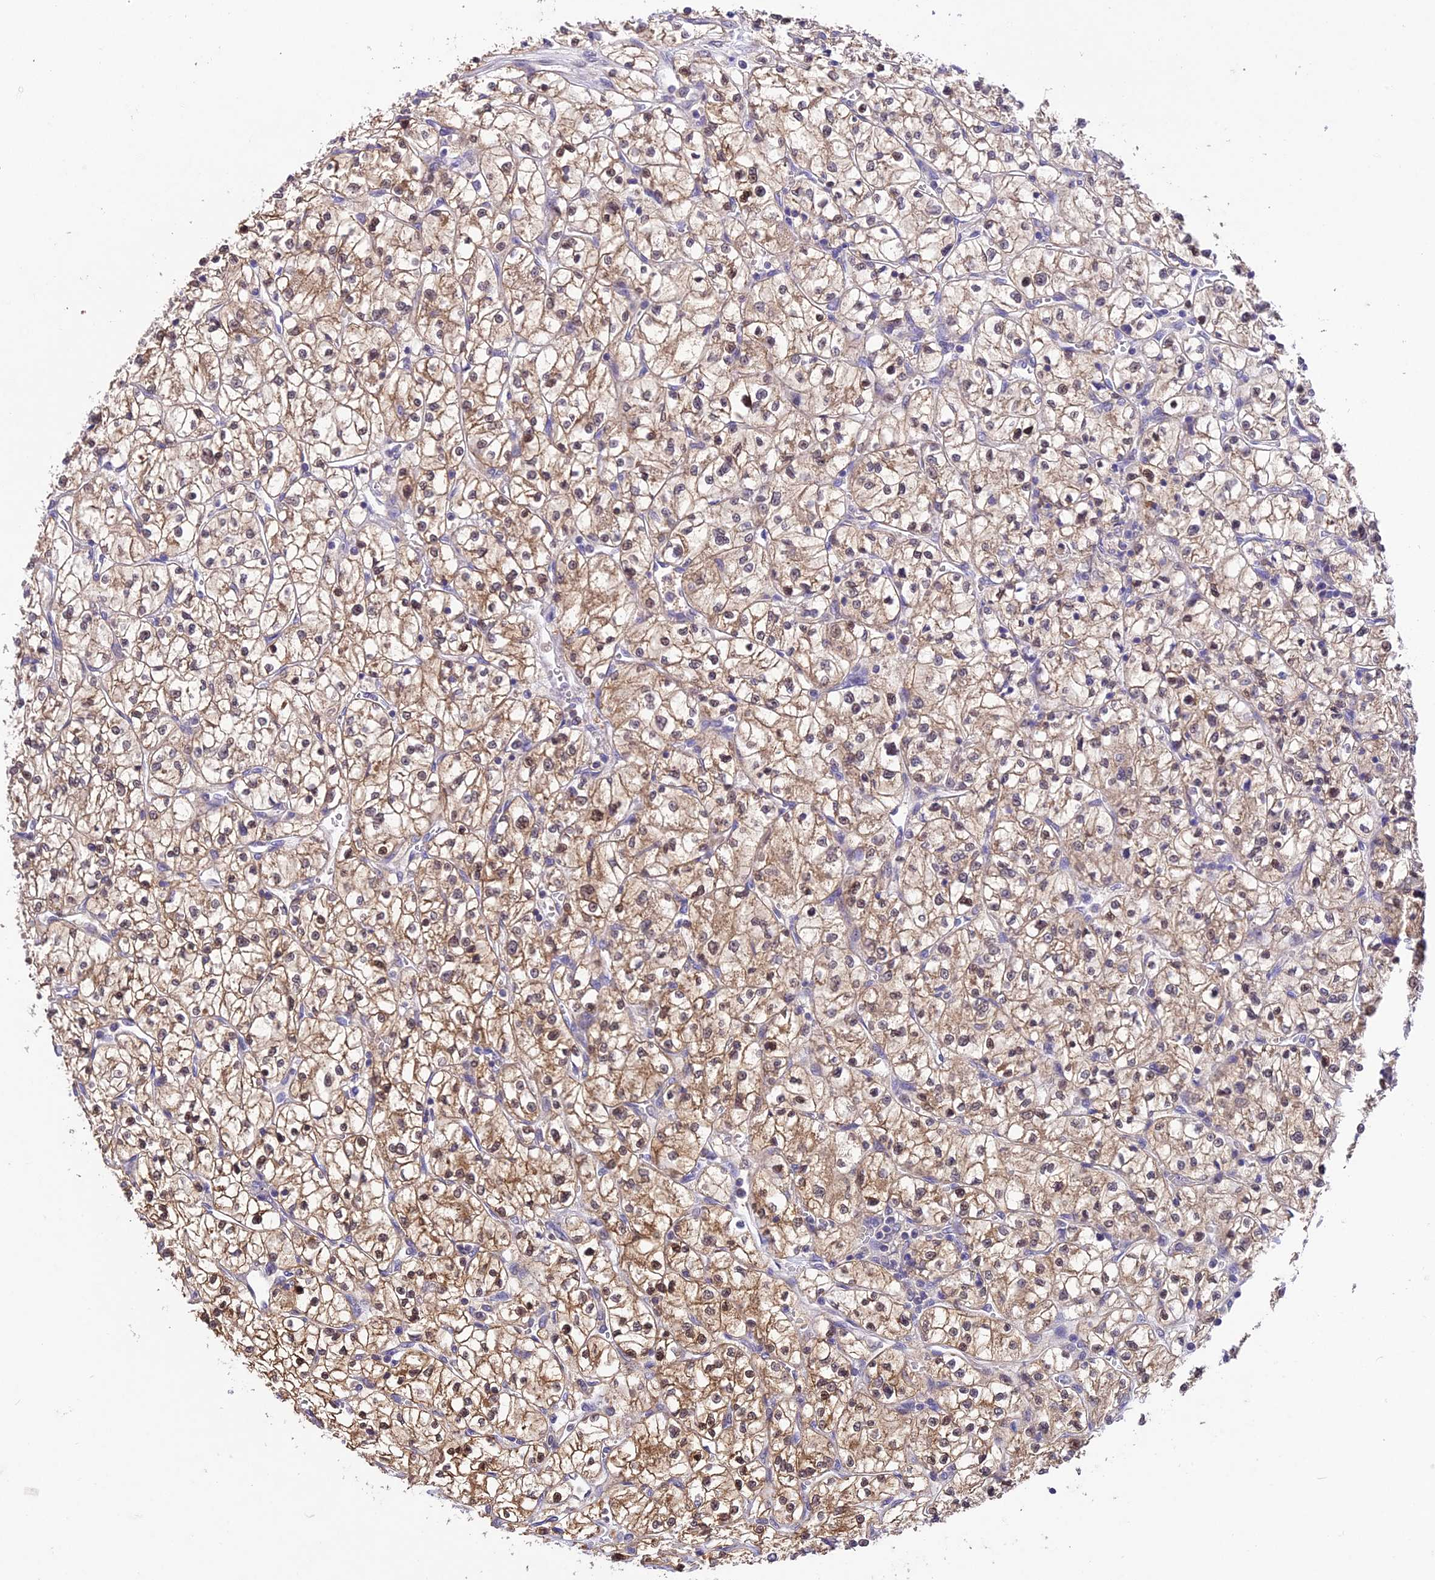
{"staining": {"intensity": "moderate", "quantity": ">75%", "location": "cytoplasmic/membranous,nuclear"}, "tissue": "renal cancer", "cell_type": "Tumor cells", "image_type": "cancer", "snomed": [{"axis": "morphology", "description": "Adenocarcinoma, NOS"}, {"axis": "topography", "description": "Kidney"}], "caption": "This photomicrograph demonstrates renal cancer (adenocarcinoma) stained with IHC to label a protein in brown. The cytoplasmic/membranous and nuclear of tumor cells show moderate positivity for the protein. Nuclei are counter-stained blue.", "gene": "PGK1", "patient": {"sex": "female", "age": 64}}